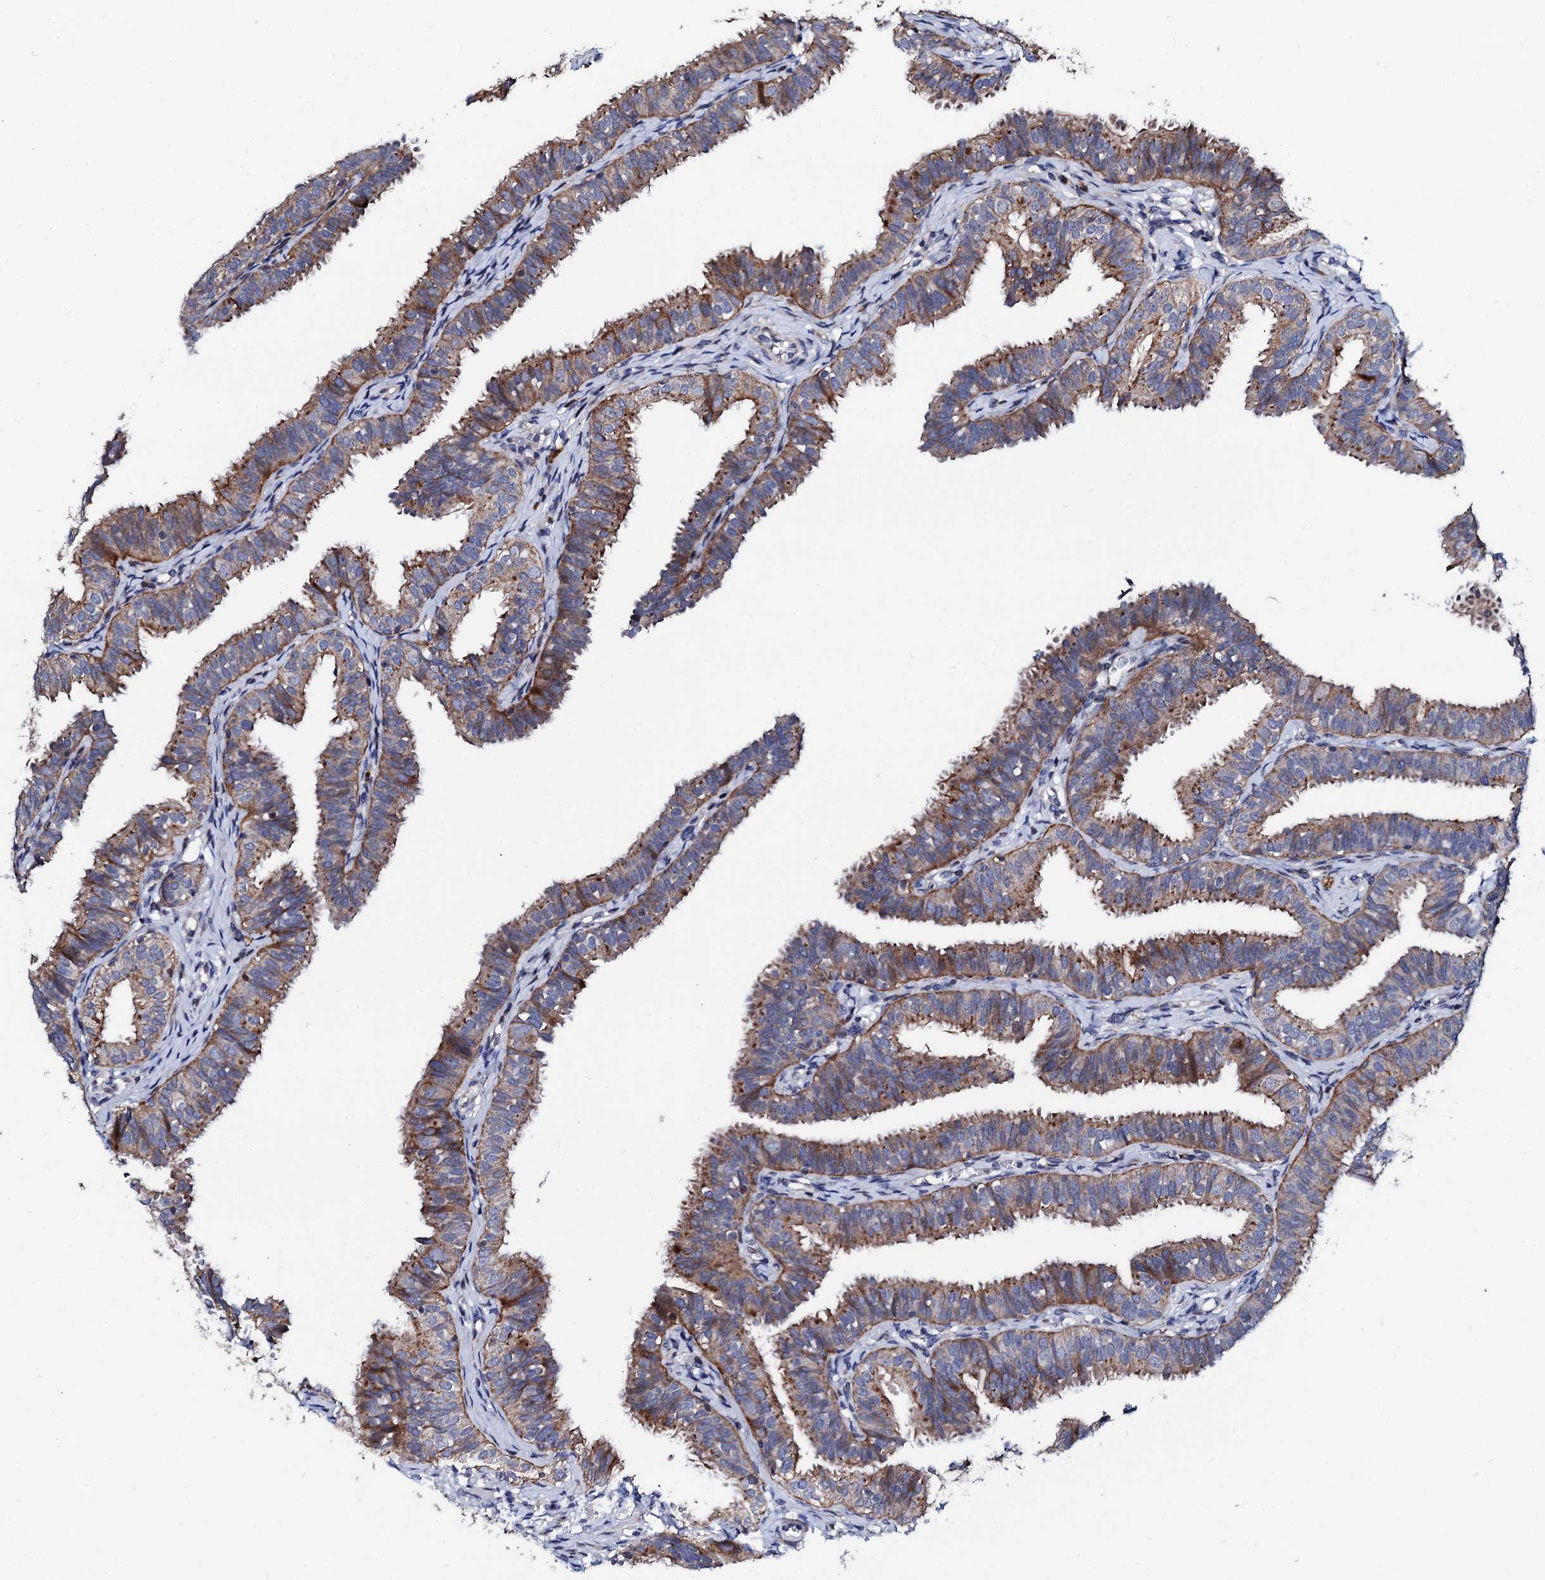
{"staining": {"intensity": "moderate", "quantity": ">75%", "location": "cytoplasmic/membranous"}, "tissue": "fallopian tube", "cell_type": "Glandular cells", "image_type": "normal", "snomed": [{"axis": "morphology", "description": "Normal tissue, NOS"}, {"axis": "topography", "description": "Fallopian tube"}], "caption": "Immunohistochemistry photomicrograph of benign fallopian tube stained for a protein (brown), which displays medium levels of moderate cytoplasmic/membranous expression in about >75% of glandular cells.", "gene": "TCIRG1", "patient": {"sex": "female", "age": 35}}